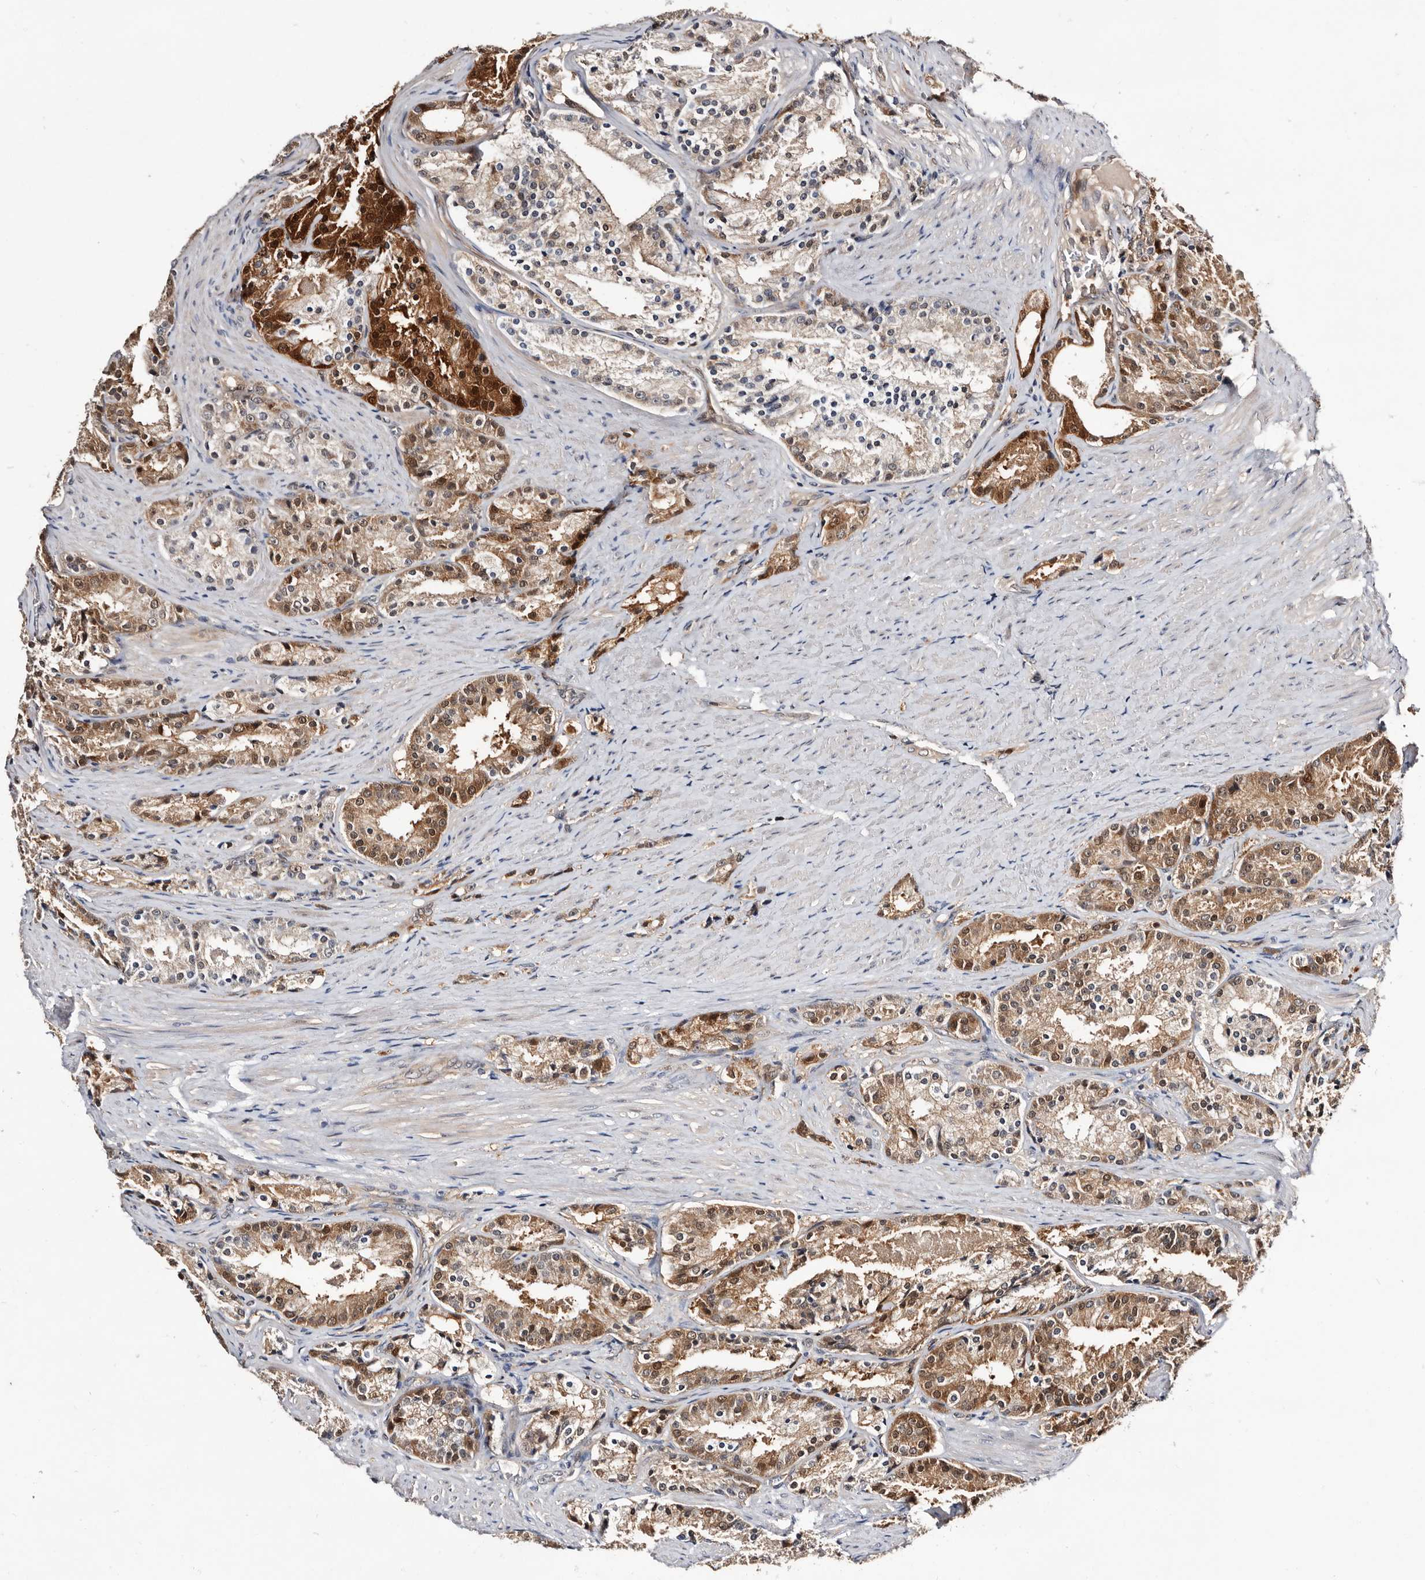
{"staining": {"intensity": "moderate", "quantity": ">75%", "location": "cytoplasmic/membranous,nuclear"}, "tissue": "prostate cancer", "cell_type": "Tumor cells", "image_type": "cancer", "snomed": [{"axis": "morphology", "description": "Adenocarcinoma, High grade"}, {"axis": "topography", "description": "Prostate"}], "caption": "This is an image of immunohistochemistry (IHC) staining of prostate high-grade adenocarcinoma, which shows moderate positivity in the cytoplasmic/membranous and nuclear of tumor cells.", "gene": "TP53I3", "patient": {"sex": "male", "age": 60}}